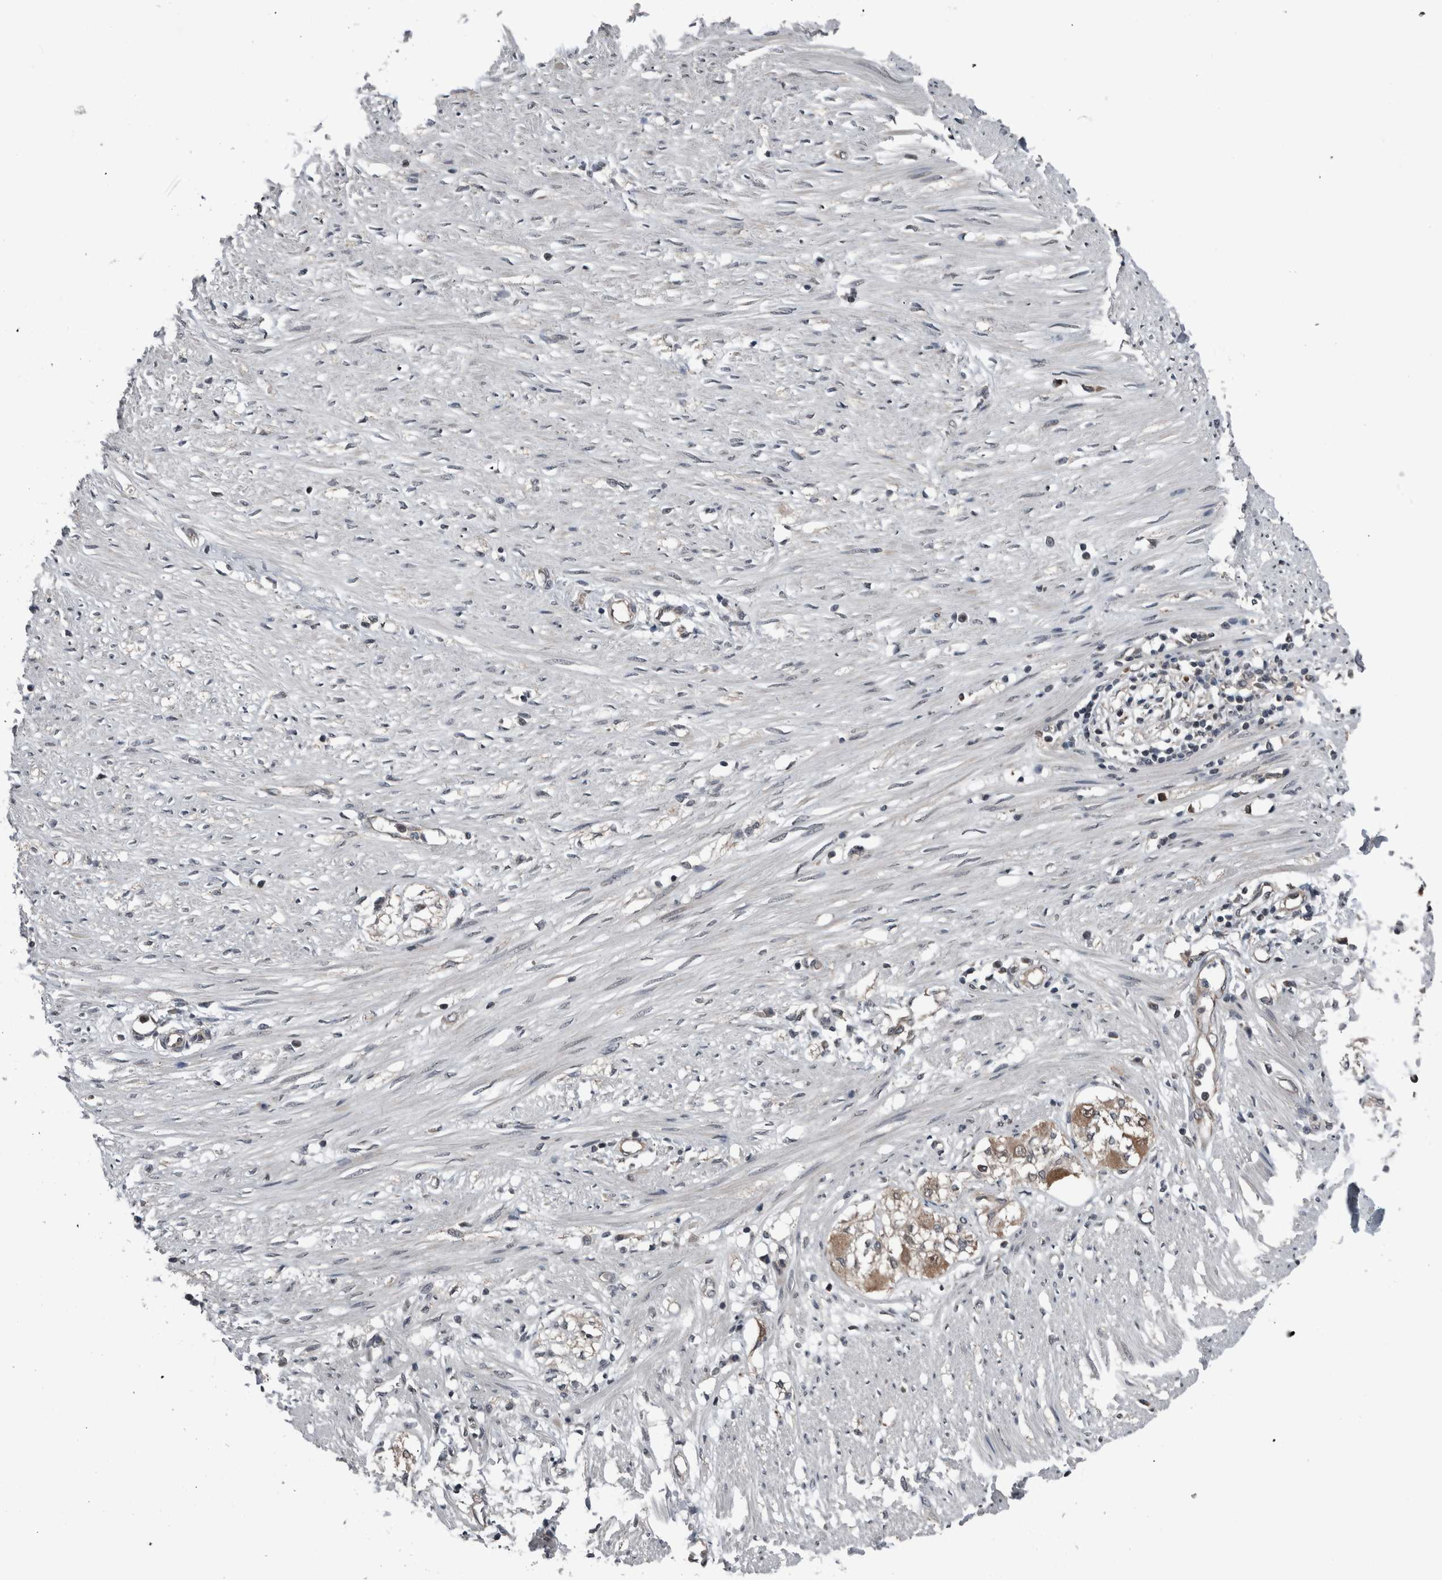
{"staining": {"intensity": "weak", "quantity": "25%-75%", "location": "cytoplasmic/membranous"}, "tissue": "soft tissue", "cell_type": "Fibroblasts", "image_type": "normal", "snomed": [{"axis": "morphology", "description": "Normal tissue, NOS"}, {"axis": "morphology", "description": "Adenocarcinoma, NOS"}, {"axis": "topography", "description": "Colon"}, {"axis": "topography", "description": "Peripheral nerve tissue"}], "caption": "High-power microscopy captured an IHC histopathology image of unremarkable soft tissue, revealing weak cytoplasmic/membranous positivity in about 25%-75% of fibroblasts. (Brightfield microscopy of DAB IHC at high magnification).", "gene": "ENY2", "patient": {"sex": "male", "age": 14}}